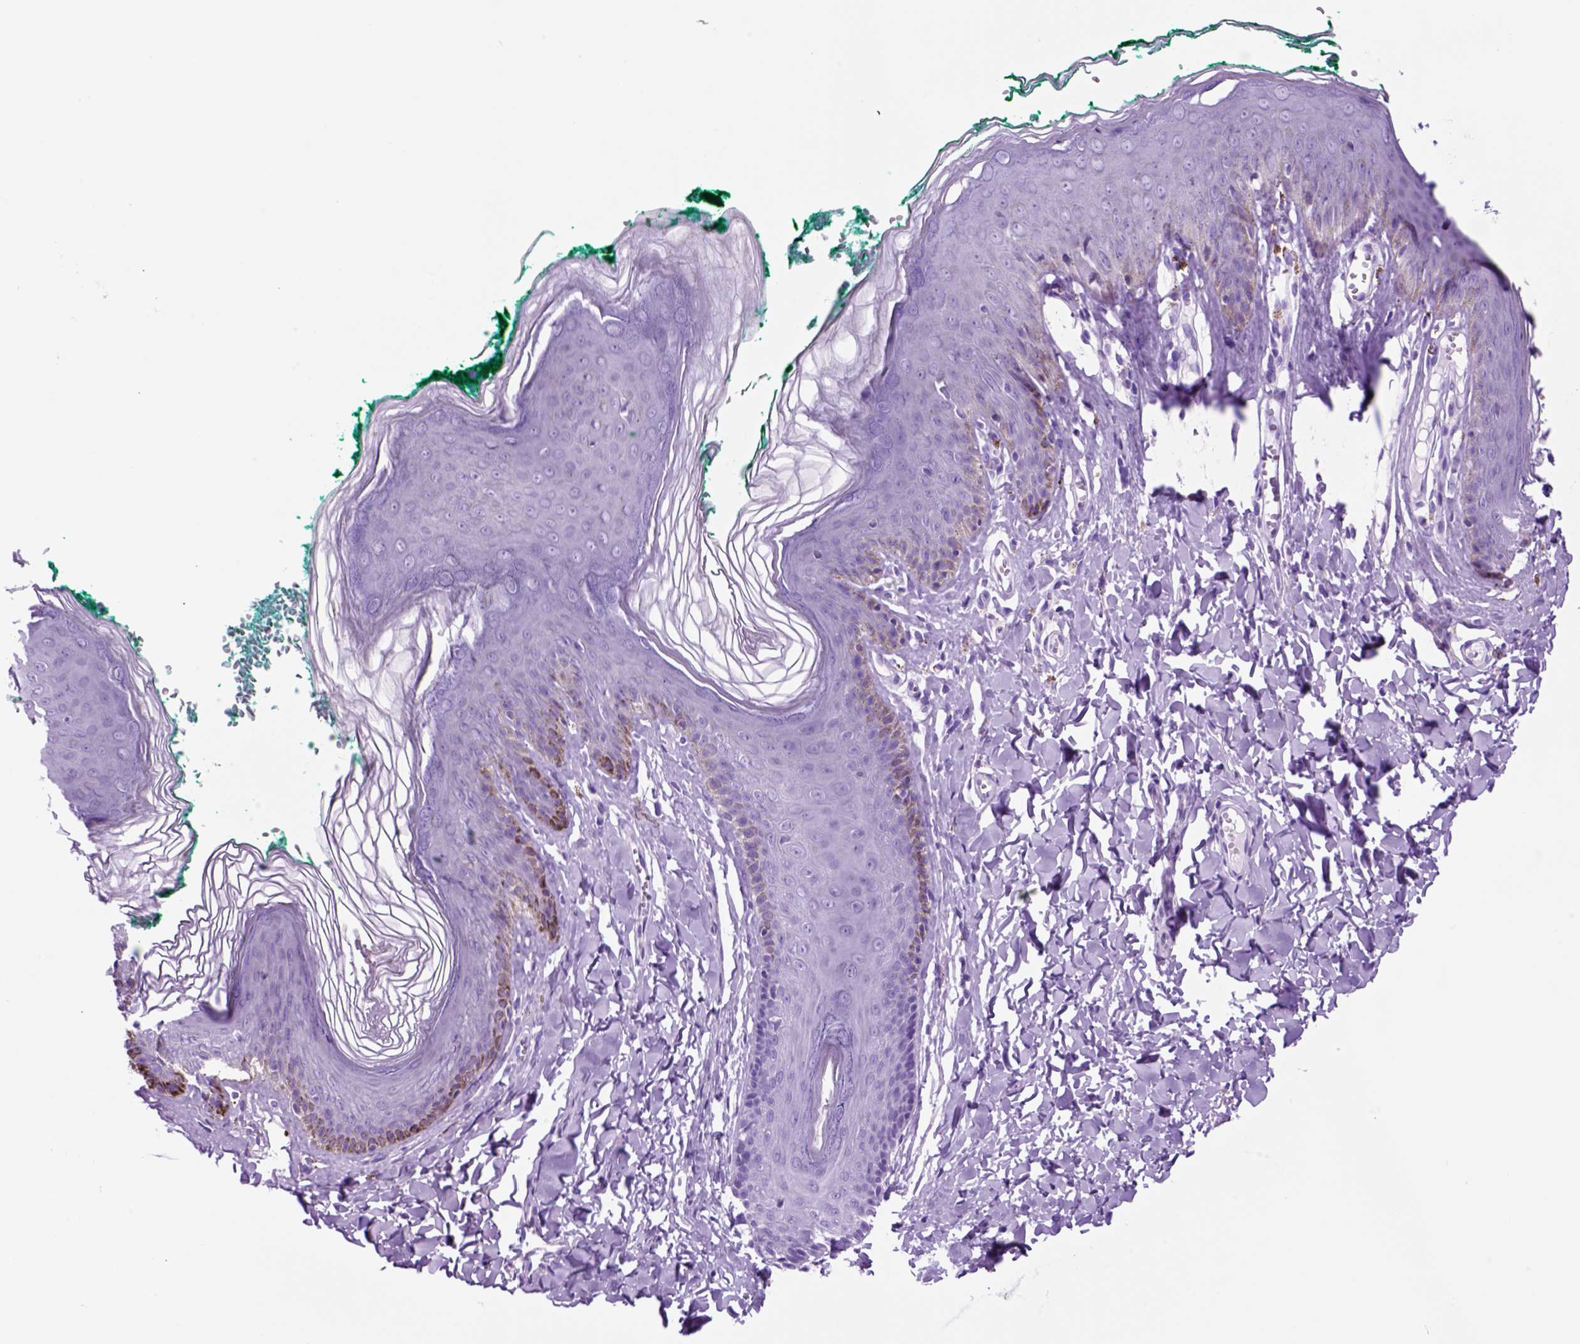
{"staining": {"intensity": "negative", "quantity": "none", "location": "none"}, "tissue": "skin", "cell_type": "Epidermal cells", "image_type": "normal", "snomed": [{"axis": "morphology", "description": "Normal tissue, NOS"}, {"axis": "topography", "description": "Vulva"}, {"axis": "topography", "description": "Peripheral nerve tissue"}], "caption": "Immunohistochemistry histopathology image of unremarkable skin stained for a protein (brown), which shows no positivity in epidermal cells.", "gene": "HHIPL2", "patient": {"sex": "female", "age": 66}}